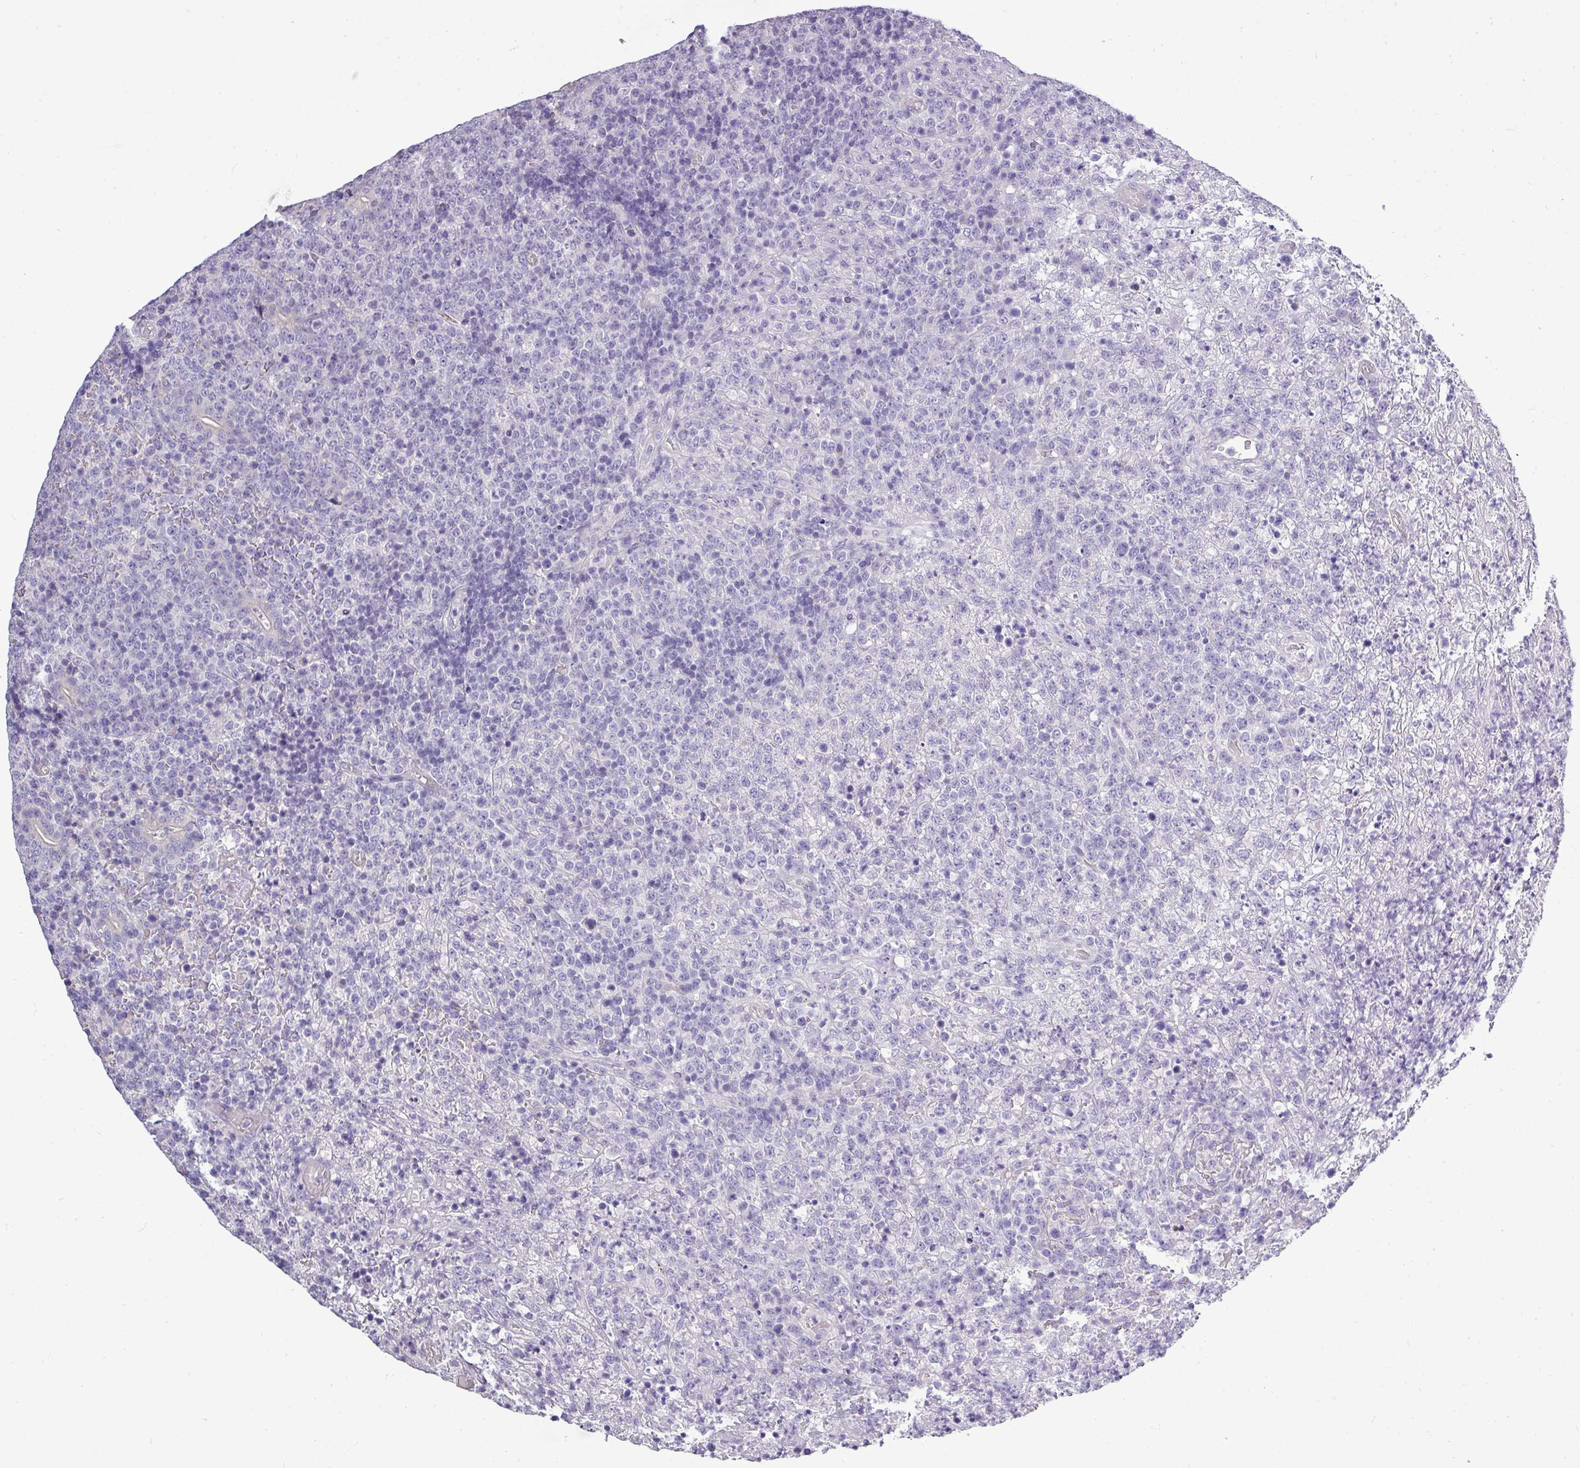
{"staining": {"intensity": "negative", "quantity": "none", "location": "none"}, "tissue": "lymphoma", "cell_type": "Tumor cells", "image_type": "cancer", "snomed": [{"axis": "morphology", "description": "Malignant lymphoma, non-Hodgkin's type, High grade"}, {"axis": "topography", "description": "Colon"}], "caption": "This is a histopathology image of immunohistochemistry (IHC) staining of lymphoma, which shows no positivity in tumor cells.", "gene": "DNAAF9", "patient": {"sex": "female", "age": 53}}